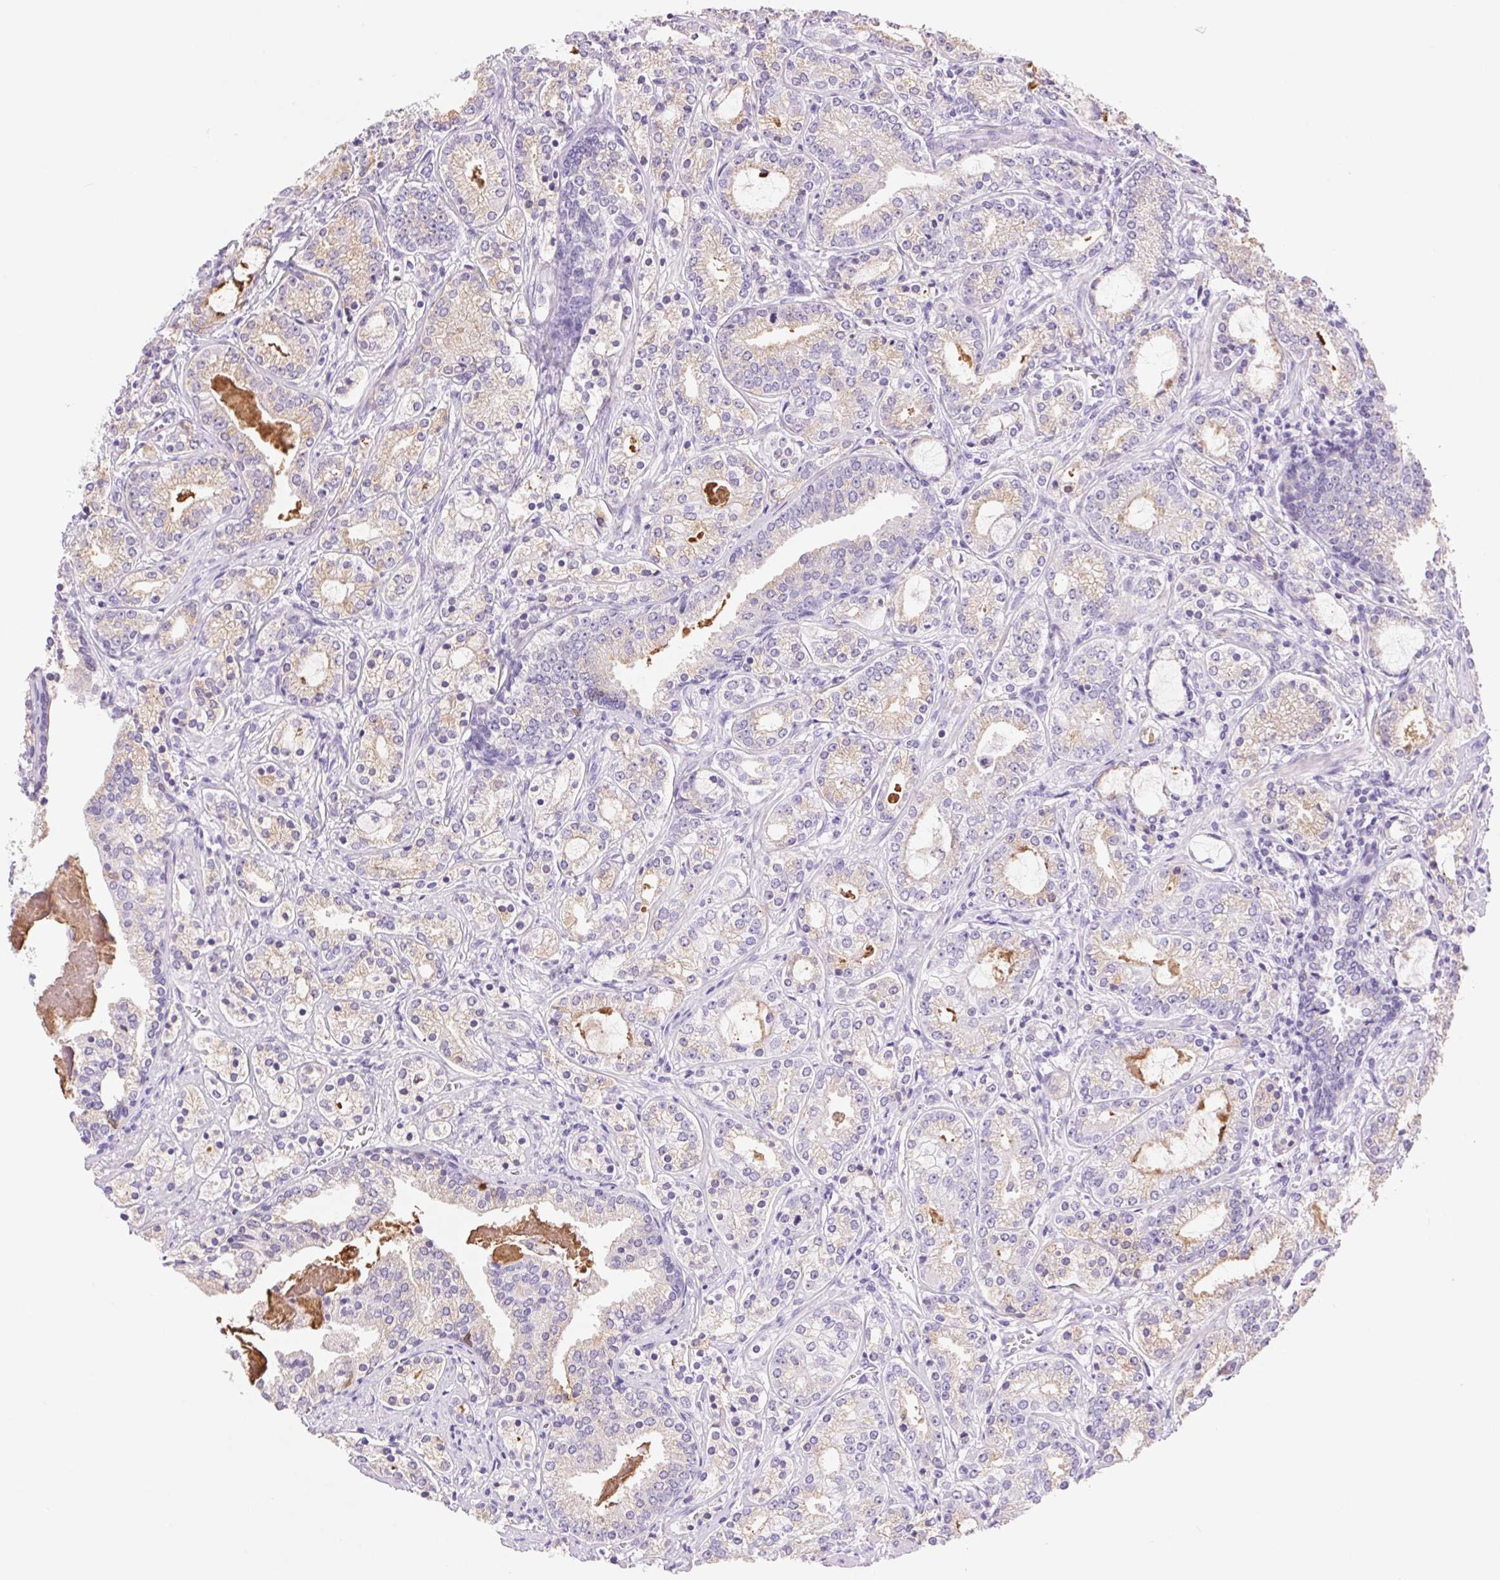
{"staining": {"intensity": "weak", "quantity": "<25%", "location": "cytoplasmic/membranous"}, "tissue": "prostate cancer", "cell_type": "Tumor cells", "image_type": "cancer", "snomed": [{"axis": "morphology", "description": "Adenocarcinoma, Medium grade"}, {"axis": "topography", "description": "Prostate"}], "caption": "The image demonstrates no significant expression in tumor cells of prostate cancer.", "gene": "SERPINB3", "patient": {"sex": "male", "age": 57}}